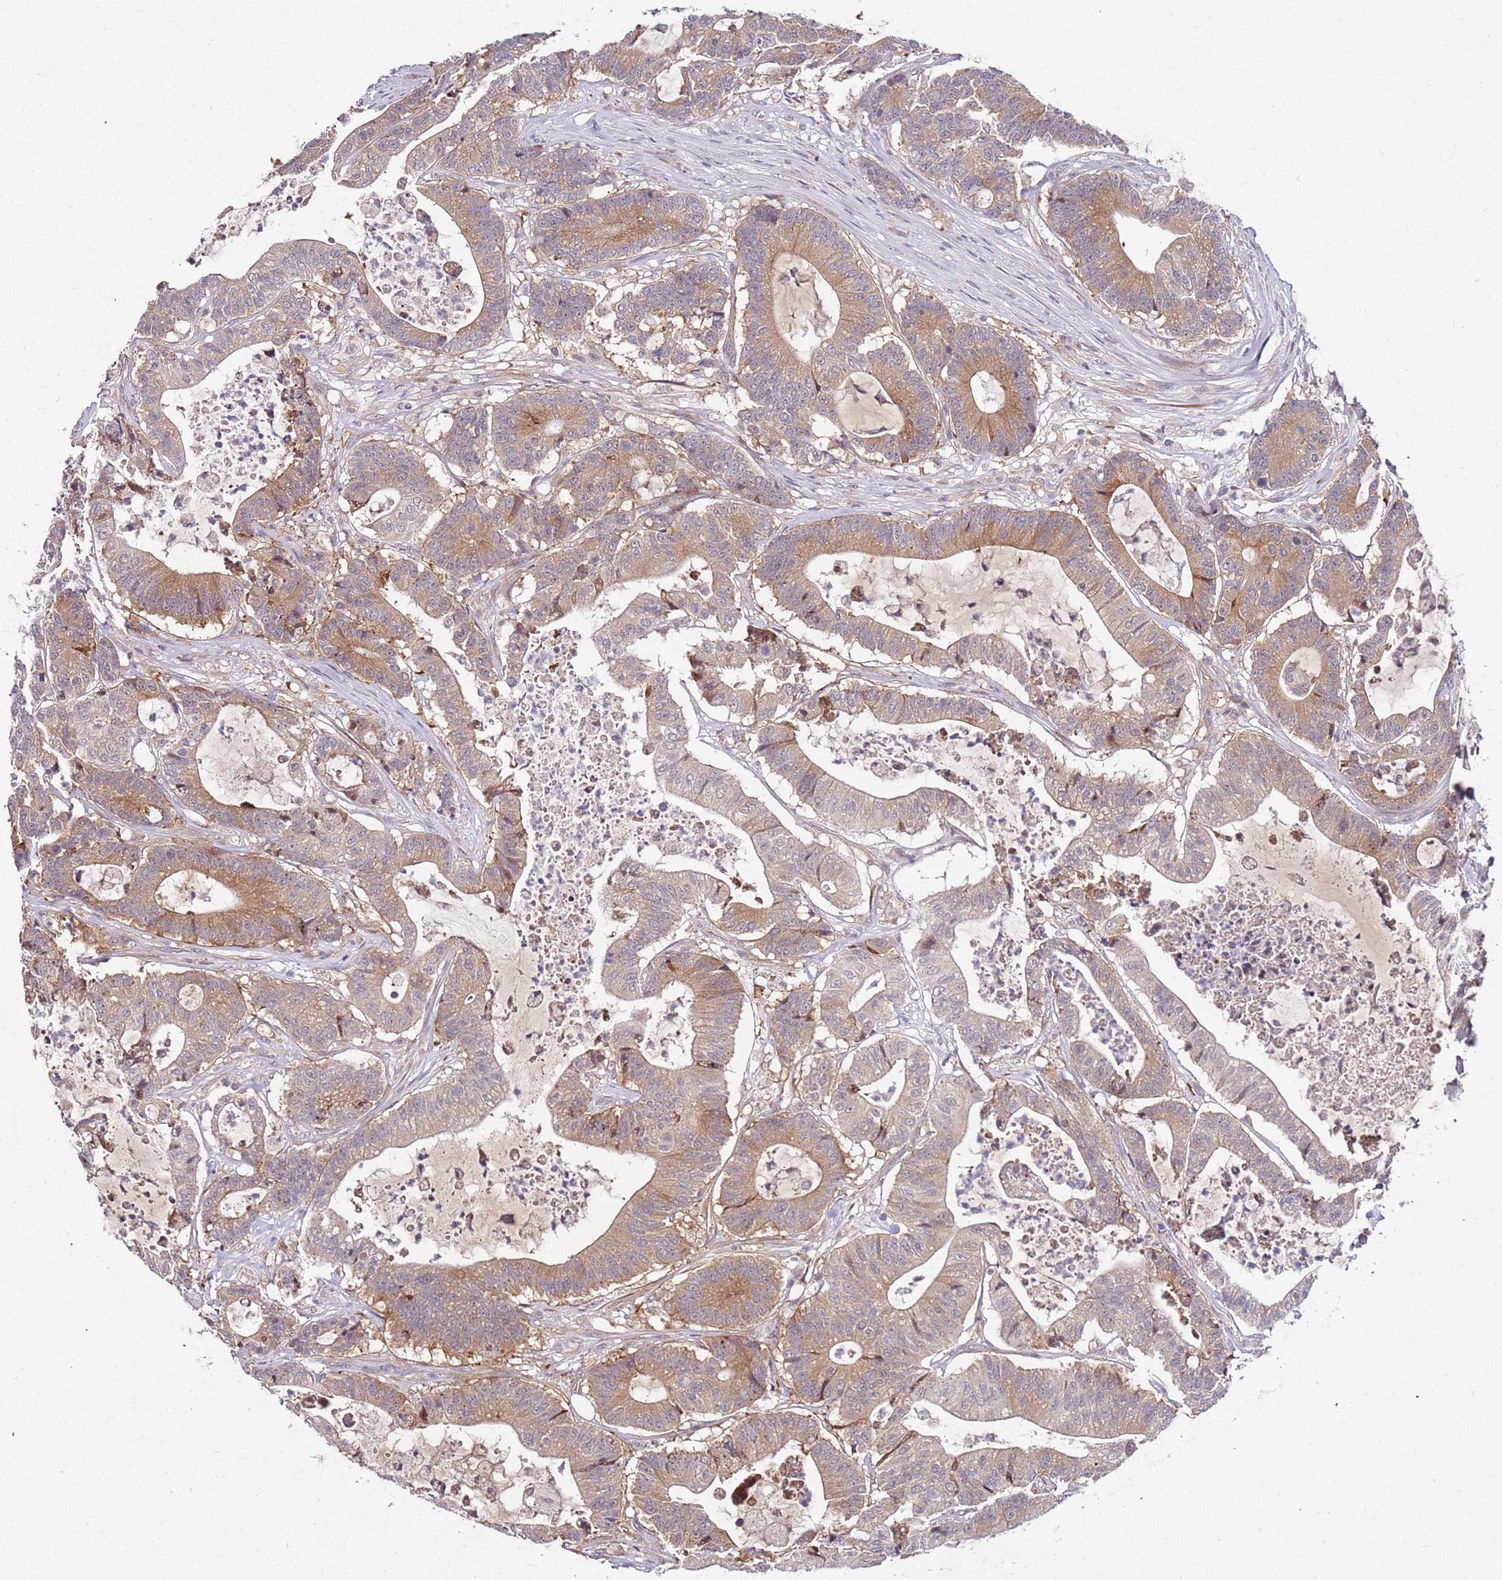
{"staining": {"intensity": "moderate", "quantity": ">75%", "location": "cytoplasmic/membranous"}, "tissue": "colorectal cancer", "cell_type": "Tumor cells", "image_type": "cancer", "snomed": [{"axis": "morphology", "description": "Adenocarcinoma, NOS"}, {"axis": "topography", "description": "Colon"}], "caption": "Protein staining by IHC demonstrates moderate cytoplasmic/membranous positivity in about >75% of tumor cells in adenocarcinoma (colorectal).", "gene": "FBXL22", "patient": {"sex": "female", "age": 84}}